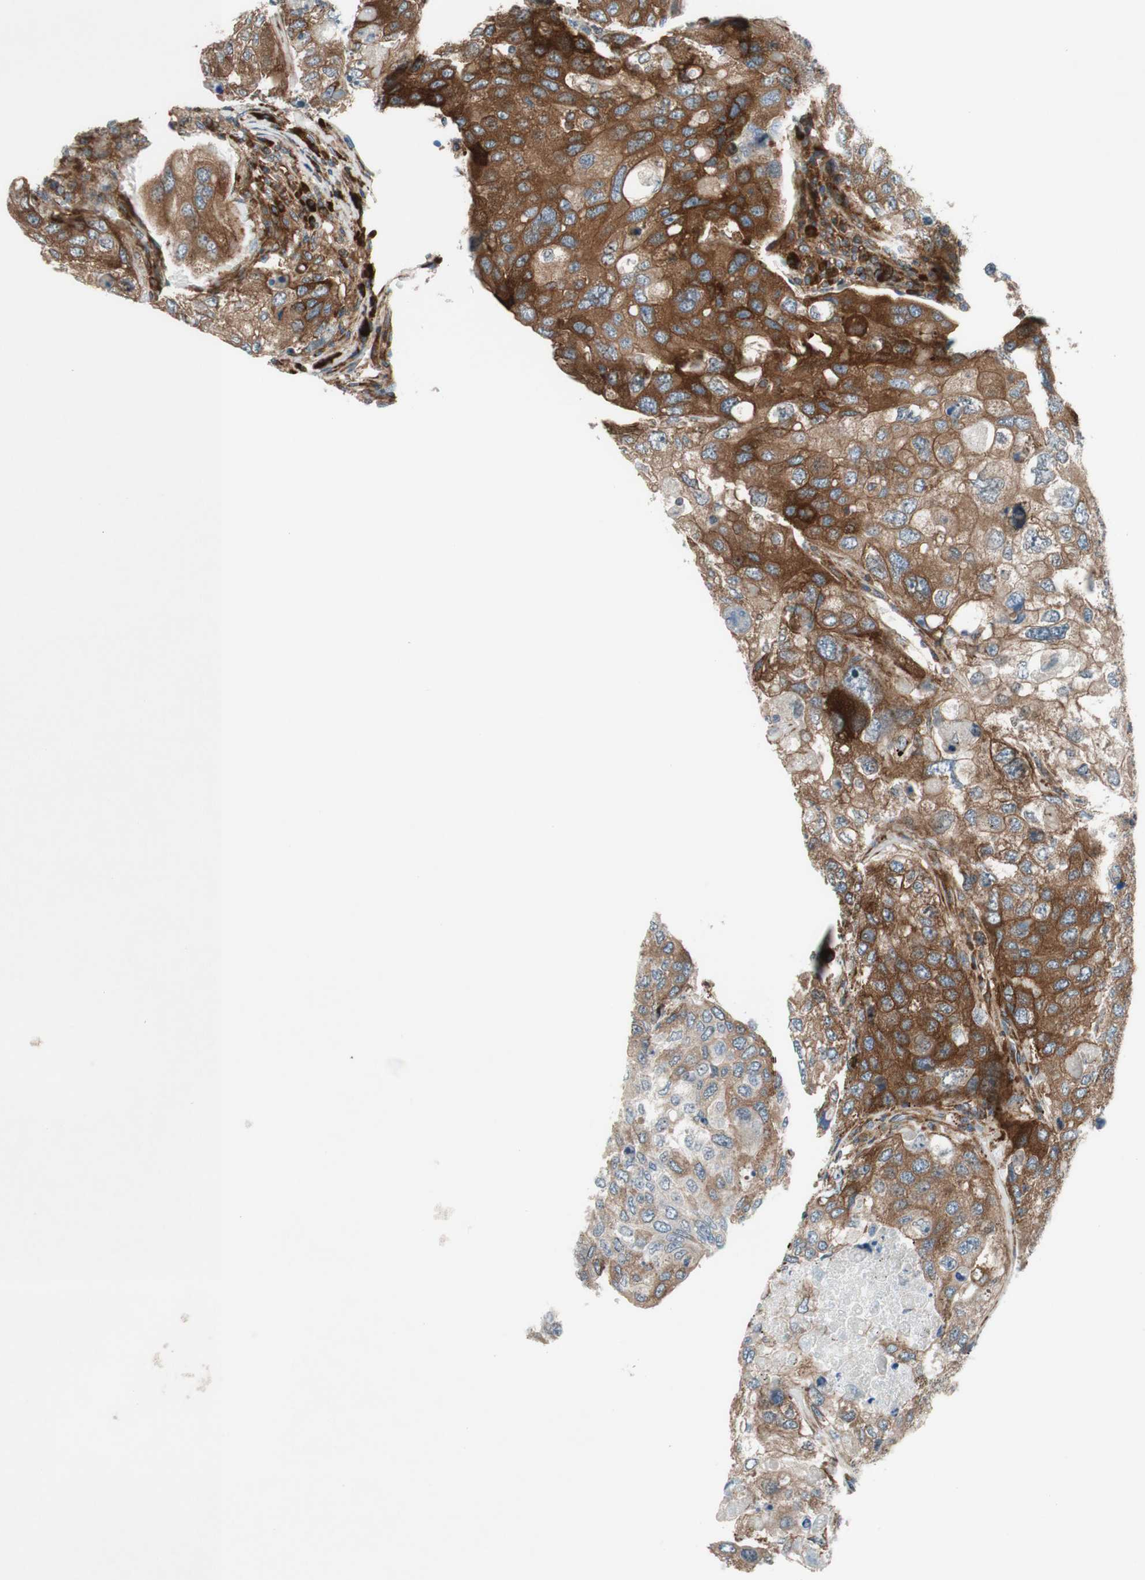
{"staining": {"intensity": "moderate", "quantity": "25%-75%", "location": "cytoplasmic/membranous"}, "tissue": "urothelial cancer", "cell_type": "Tumor cells", "image_type": "cancer", "snomed": [{"axis": "morphology", "description": "Urothelial carcinoma, High grade"}, {"axis": "topography", "description": "Lymph node"}, {"axis": "topography", "description": "Urinary bladder"}], "caption": "Urothelial cancer was stained to show a protein in brown. There is medium levels of moderate cytoplasmic/membranous positivity in about 25%-75% of tumor cells.", "gene": "CCN4", "patient": {"sex": "male", "age": 51}}